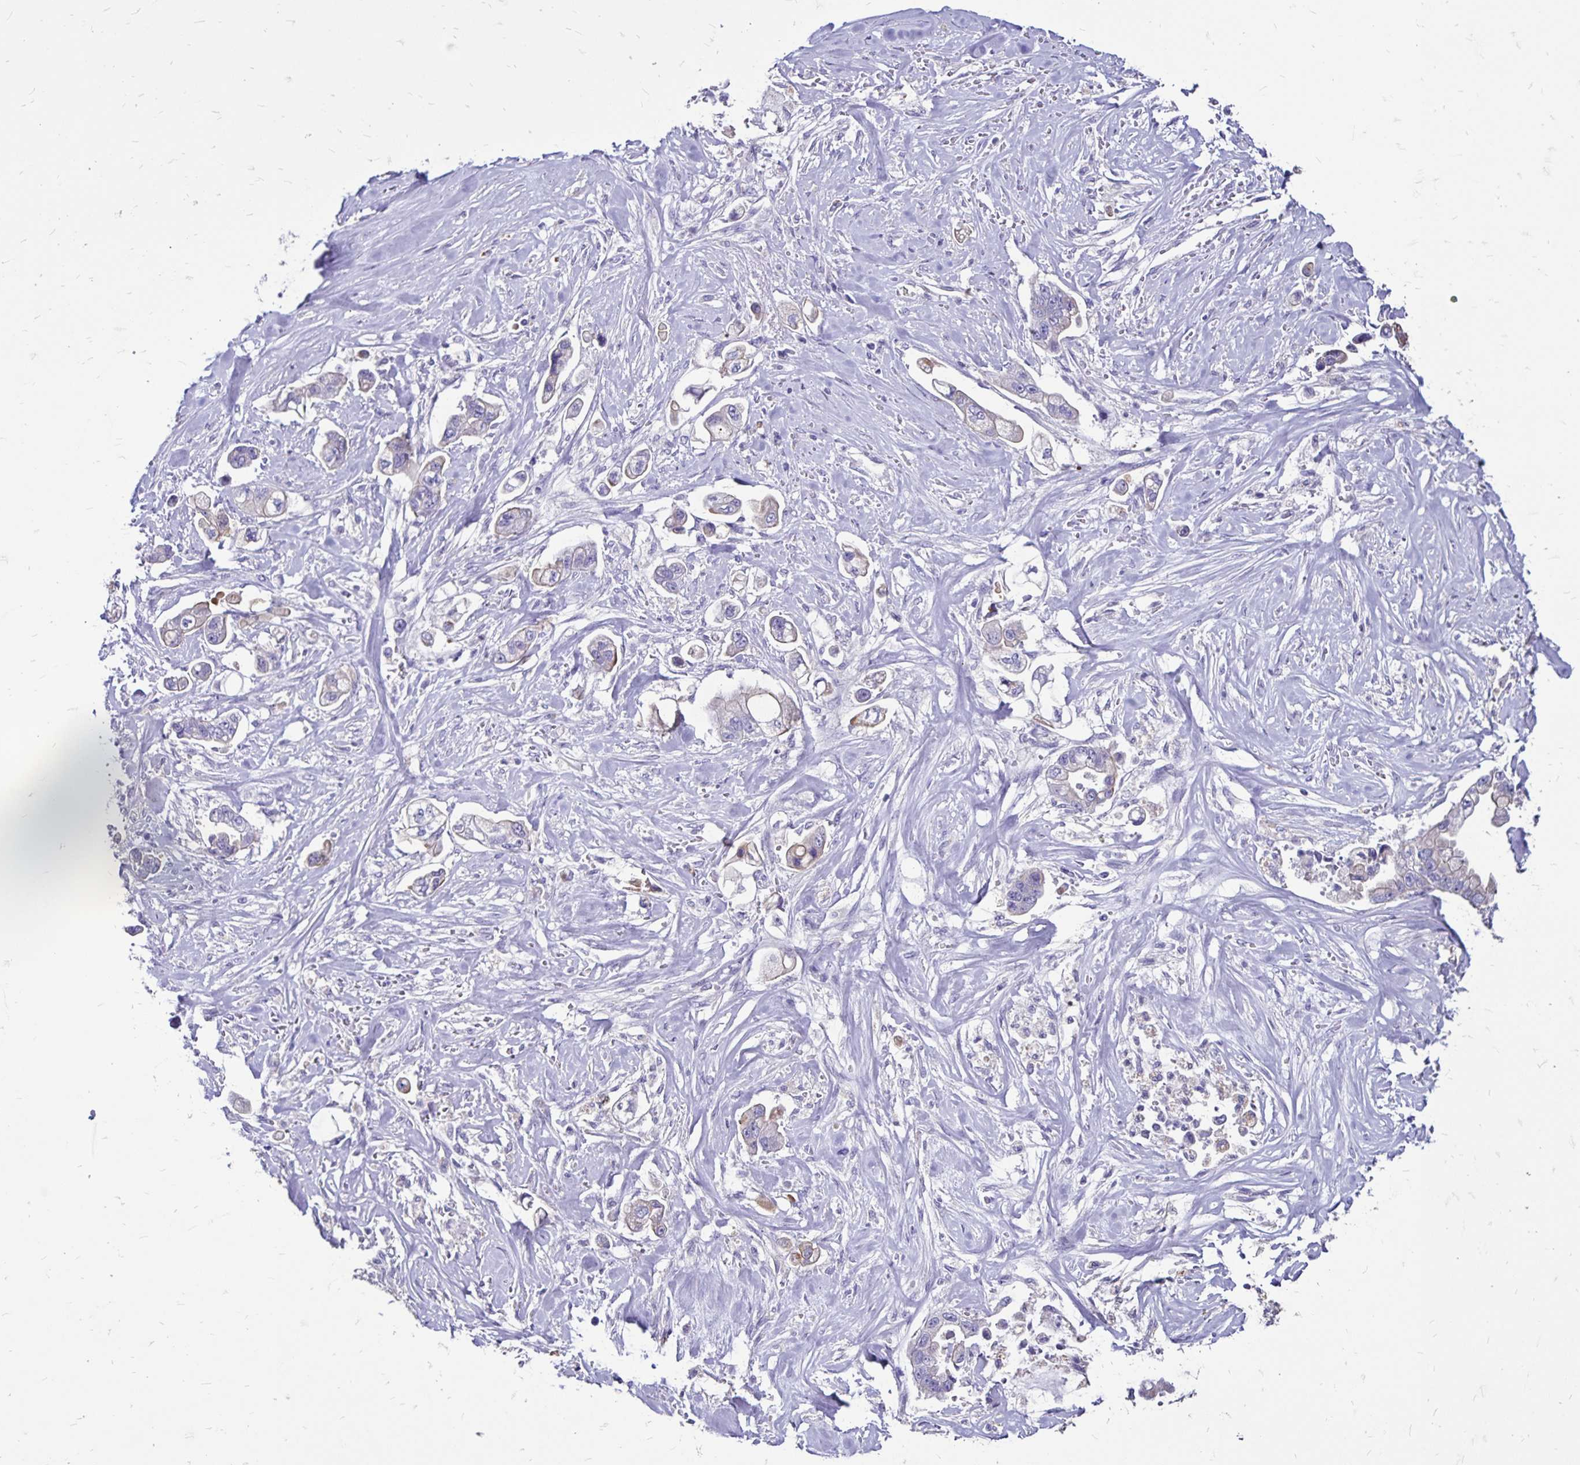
{"staining": {"intensity": "weak", "quantity": "<25%", "location": "cytoplasmic/membranous"}, "tissue": "stomach cancer", "cell_type": "Tumor cells", "image_type": "cancer", "snomed": [{"axis": "morphology", "description": "Adenocarcinoma, NOS"}, {"axis": "topography", "description": "Stomach"}], "caption": "Immunohistochemistry (IHC) histopathology image of adenocarcinoma (stomach) stained for a protein (brown), which demonstrates no staining in tumor cells.", "gene": "EVPL", "patient": {"sex": "male", "age": 62}}